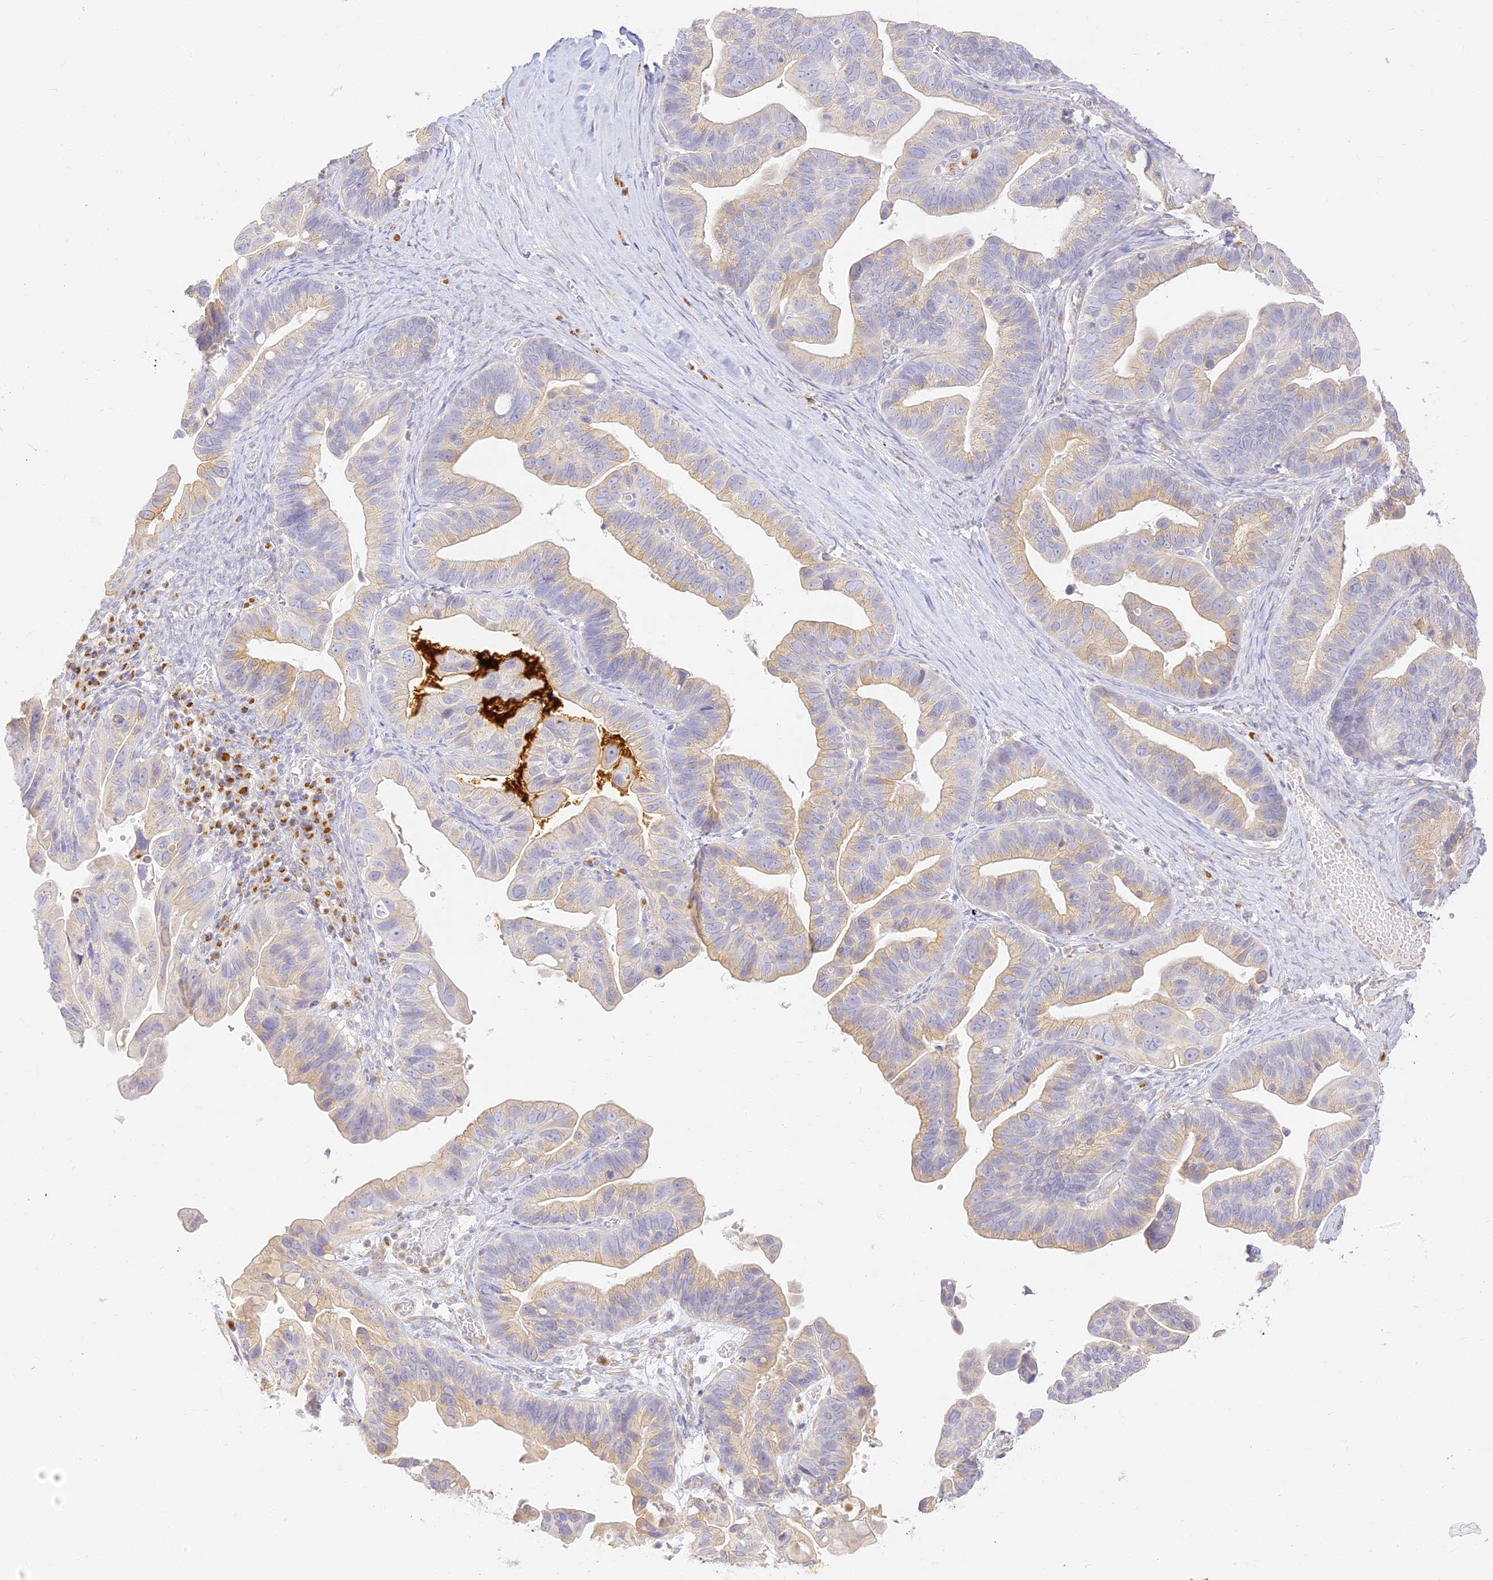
{"staining": {"intensity": "weak", "quantity": "25%-75%", "location": "cytoplasmic/membranous"}, "tissue": "ovarian cancer", "cell_type": "Tumor cells", "image_type": "cancer", "snomed": [{"axis": "morphology", "description": "Cystadenocarcinoma, serous, NOS"}, {"axis": "topography", "description": "Ovary"}], "caption": "There is low levels of weak cytoplasmic/membranous positivity in tumor cells of ovarian serous cystadenocarcinoma, as demonstrated by immunohistochemical staining (brown color).", "gene": "SEC13", "patient": {"sex": "female", "age": 56}}